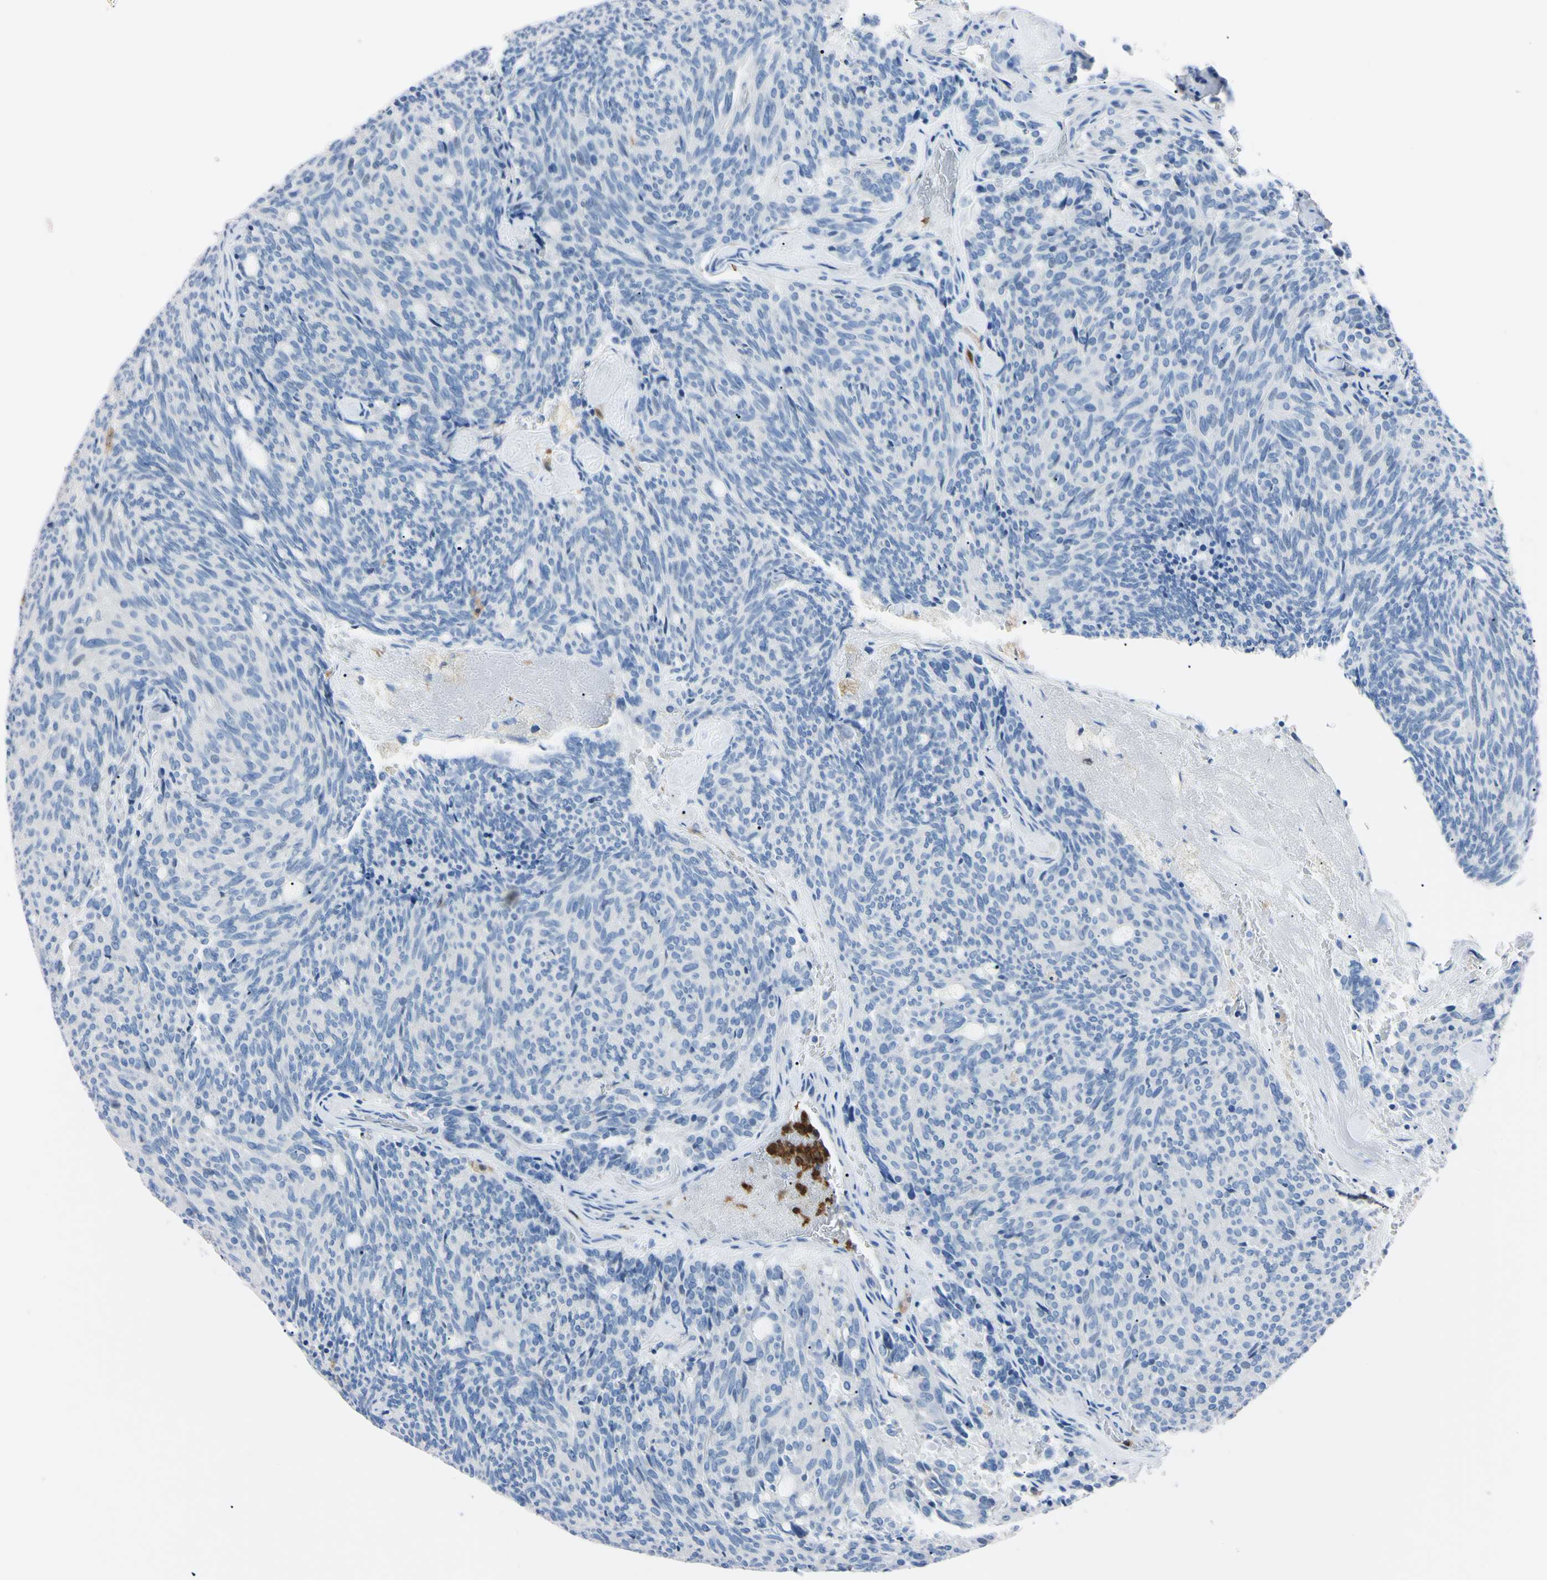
{"staining": {"intensity": "negative", "quantity": "none", "location": "none"}, "tissue": "carcinoid", "cell_type": "Tumor cells", "image_type": "cancer", "snomed": [{"axis": "morphology", "description": "Carcinoid, malignant, NOS"}, {"axis": "topography", "description": "Pancreas"}], "caption": "Protein analysis of malignant carcinoid displays no significant staining in tumor cells.", "gene": "NCF4", "patient": {"sex": "female", "age": 54}}